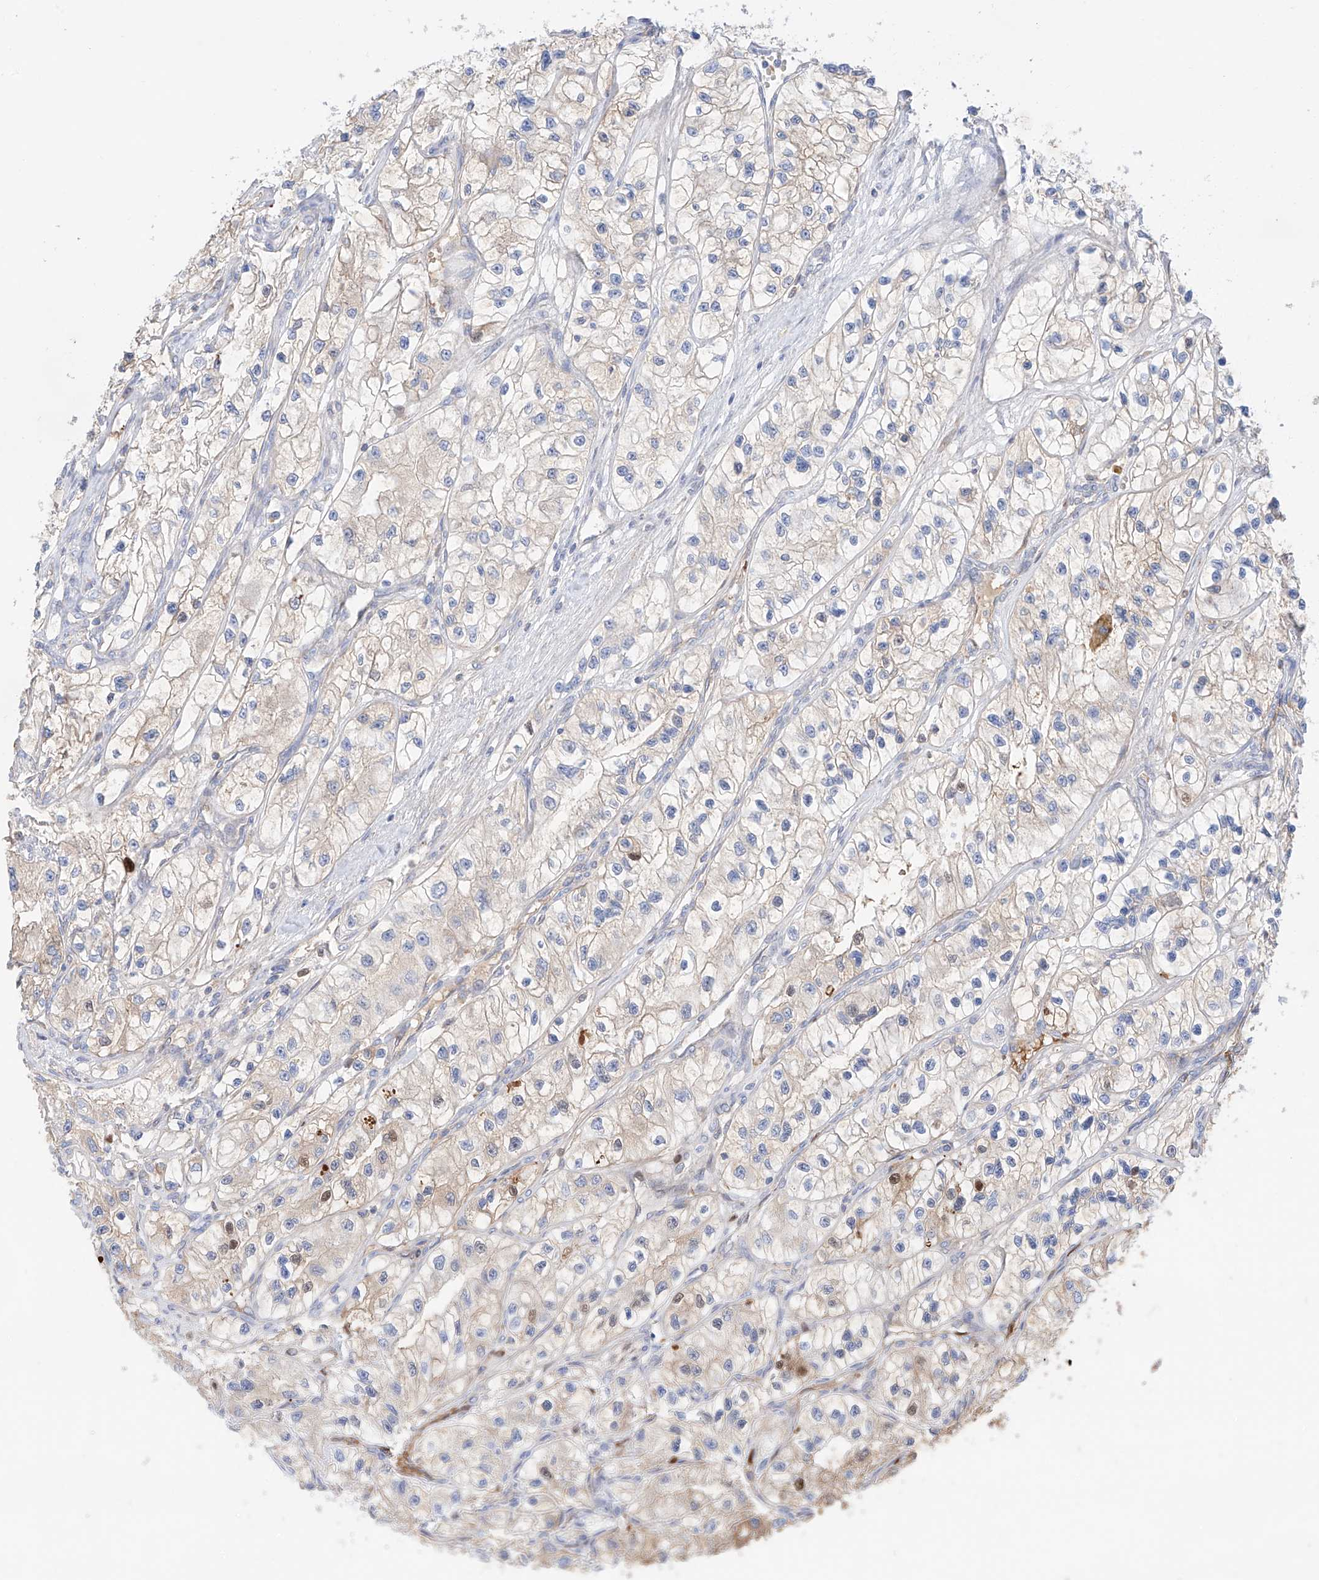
{"staining": {"intensity": "weak", "quantity": "25%-75%", "location": "cytoplasmic/membranous"}, "tissue": "renal cancer", "cell_type": "Tumor cells", "image_type": "cancer", "snomed": [{"axis": "morphology", "description": "Adenocarcinoma, NOS"}, {"axis": "topography", "description": "Kidney"}], "caption": "Protein staining of adenocarcinoma (renal) tissue displays weak cytoplasmic/membranous positivity in approximately 25%-75% of tumor cells. (brown staining indicates protein expression, while blue staining denotes nuclei).", "gene": "PGGT1B", "patient": {"sex": "female", "age": 57}}